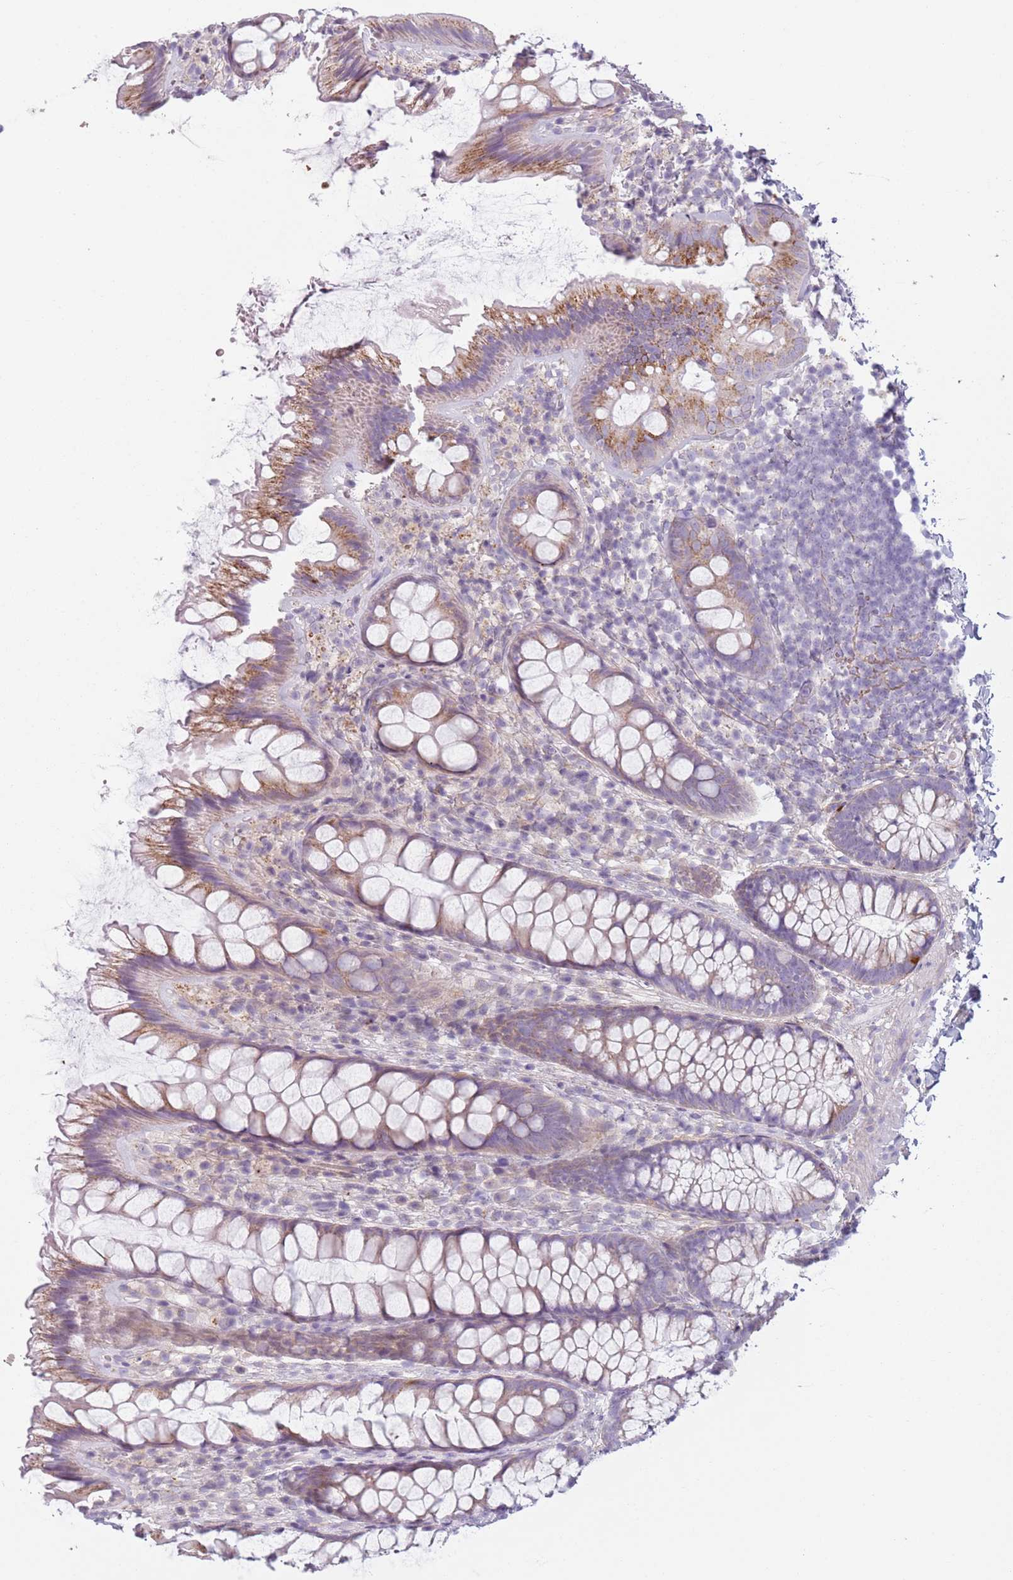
{"staining": {"intensity": "moderate", "quantity": ">75%", "location": "cytoplasmic/membranous"}, "tissue": "colon", "cell_type": "Glandular cells", "image_type": "normal", "snomed": [{"axis": "morphology", "description": "Normal tissue, NOS"}, {"axis": "topography", "description": "Colon"}], "caption": "A histopathology image showing moderate cytoplasmic/membranous staining in about >75% of glandular cells in unremarkable colon, as visualized by brown immunohistochemical staining.", "gene": "MEGF8", "patient": {"sex": "male", "age": 46}}